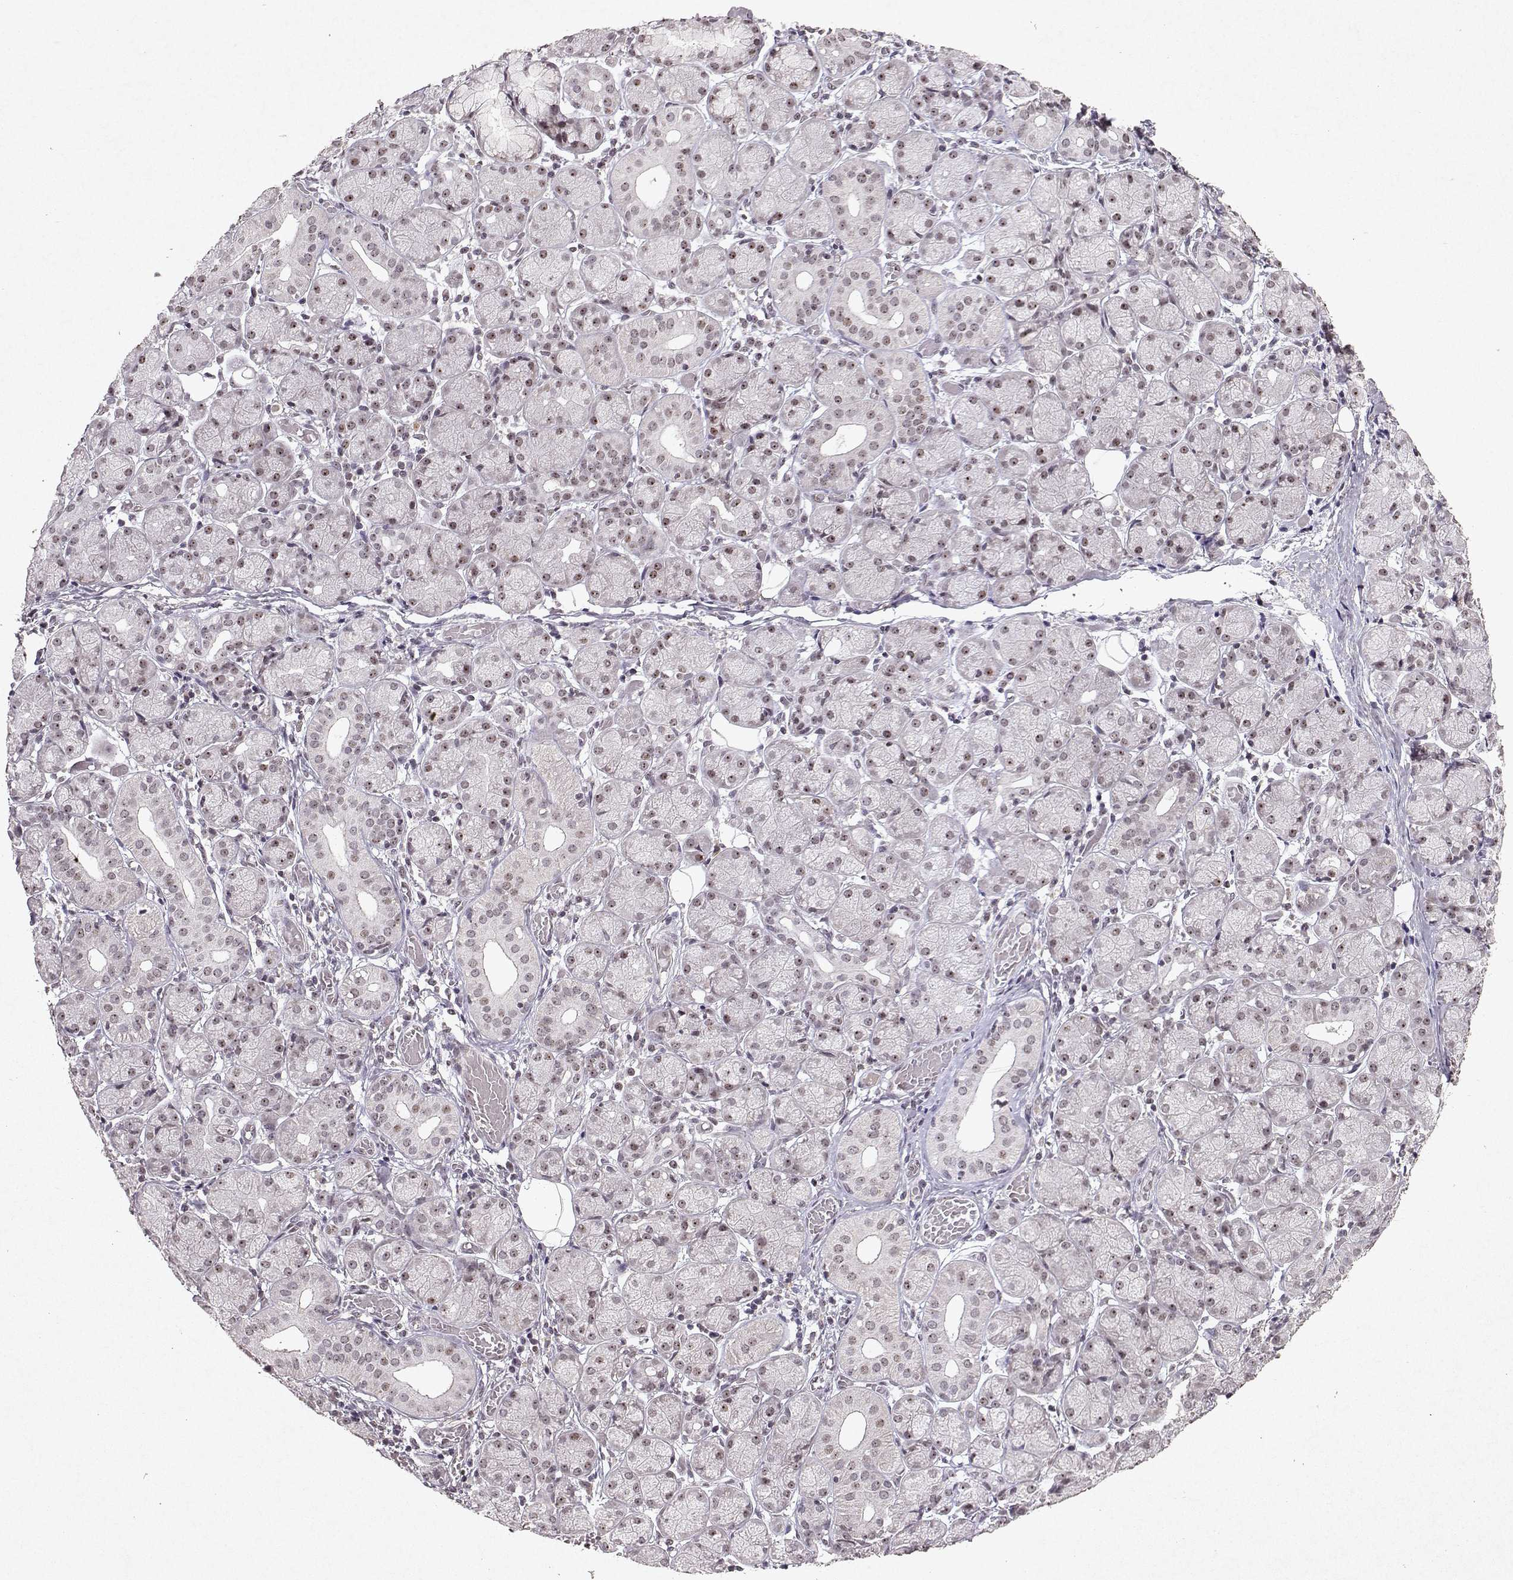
{"staining": {"intensity": "weak", "quantity": "25%-75%", "location": "nuclear"}, "tissue": "salivary gland", "cell_type": "Glandular cells", "image_type": "normal", "snomed": [{"axis": "morphology", "description": "Normal tissue, NOS"}, {"axis": "topography", "description": "Salivary gland"}, {"axis": "topography", "description": "Peripheral nerve tissue"}], "caption": "Salivary gland stained for a protein (brown) displays weak nuclear positive expression in about 25%-75% of glandular cells.", "gene": "DDX56", "patient": {"sex": "female", "age": 24}}